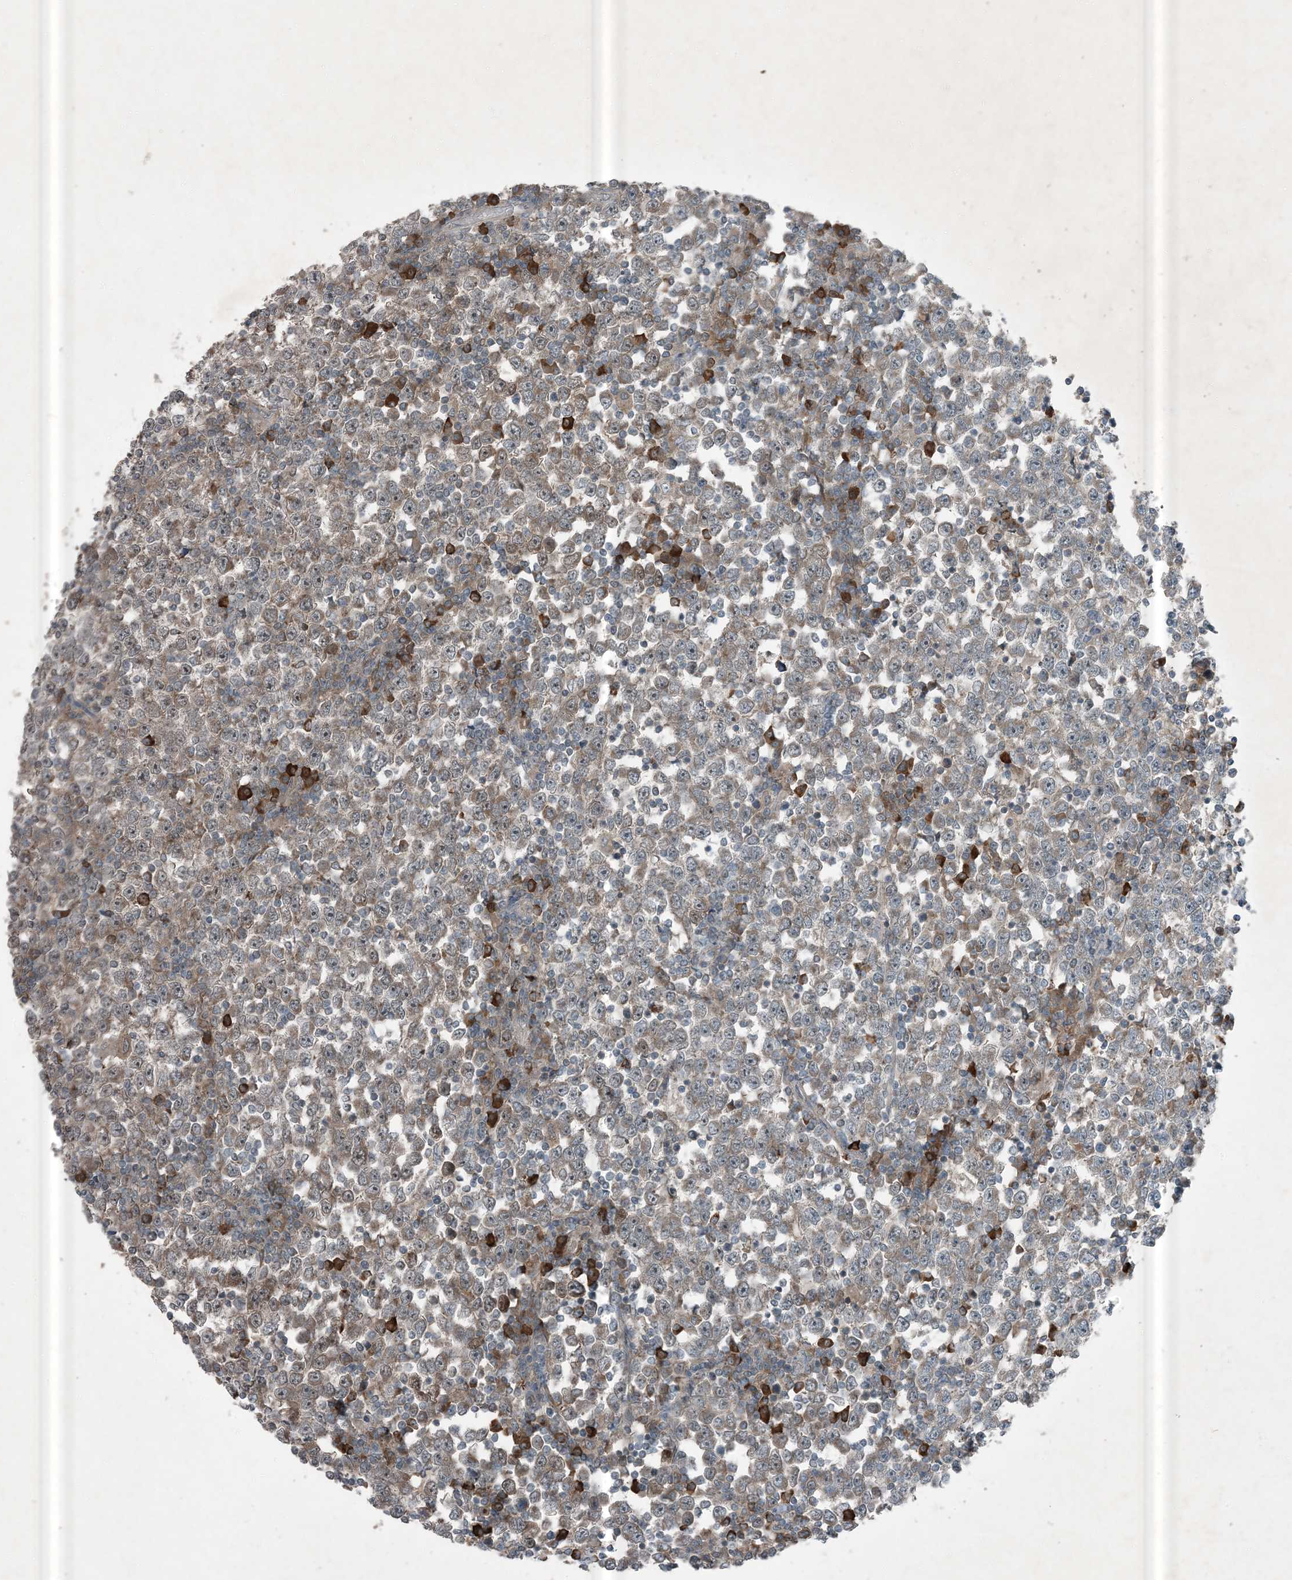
{"staining": {"intensity": "weak", "quantity": ">75%", "location": "cytoplasmic/membranous"}, "tissue": "testis cancer", "cell_type": "Tumor cells", "image_type": "cancer", "snomed": [{"axis": "morphology", "description": "Seminoma, NOS"}, {"axis": "topography", "description": "Testis"}], "caption": "Immunohistochemical staining of human testis seminoma shows low levels of weak cytoplasmic/membranous protein positivity in approximately >75% of tumor cells.", "gene": "MDN1", "patient": {"sex": "male", "age": 65}}